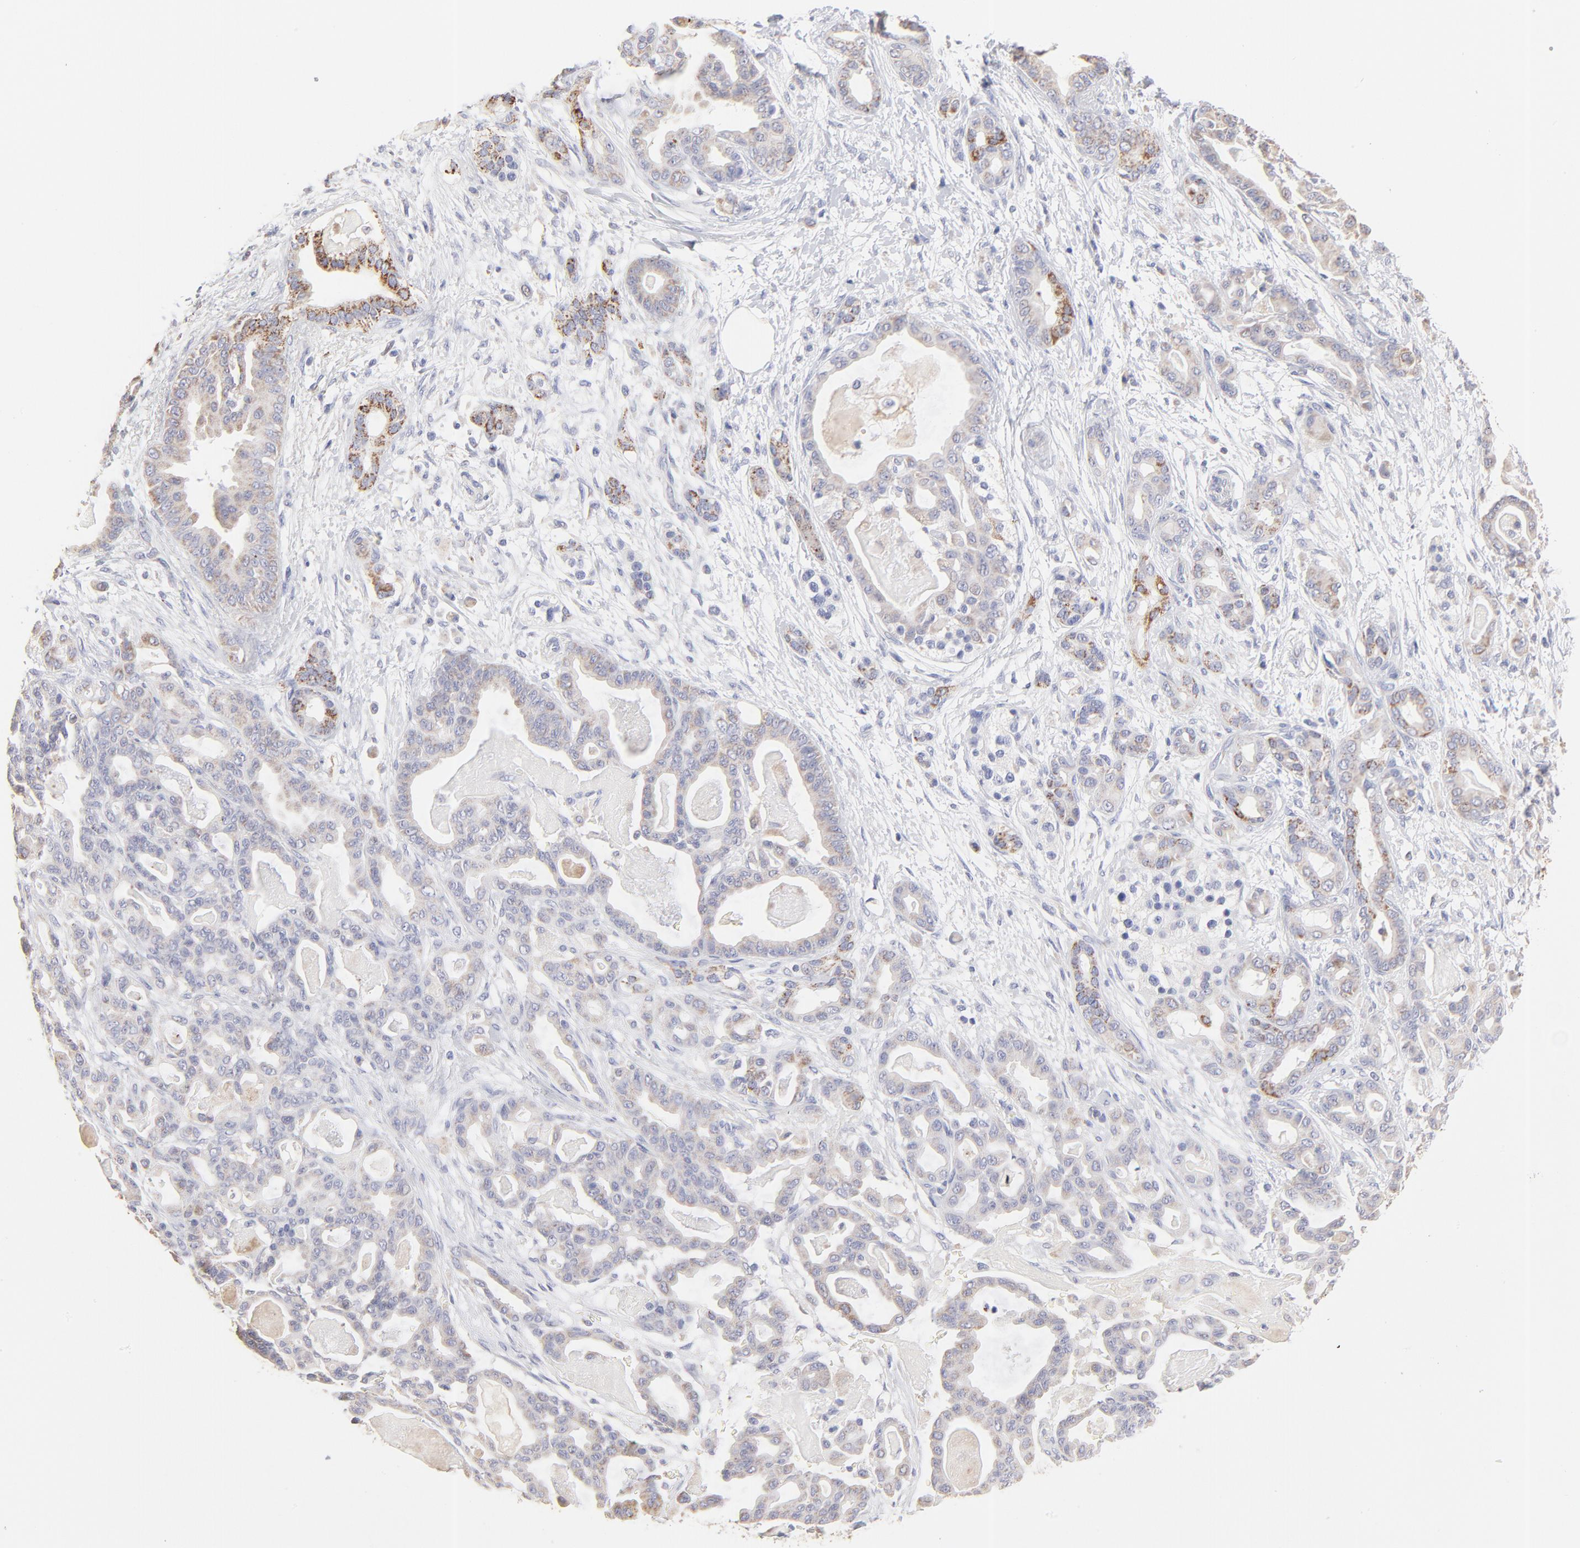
{"staining": {"intensity": "weak", "quantity": ">75%", "location": "cytoplasmic/membranous"}, "tissue": "pancreatic cancer", "cell_type": "Tumor cells", "image_type": "cancer", "snomed": [{"axis": "morphology", "description": "Adenocarcinoma, NOS"}, {"axis": "topography", "description": "Pancreas"}], "caption": "A brown stain highlights weak cytoplasmic/membranous expression of a protein in pancreatic cancer tumor cells.", "gene": "TST", "patient": {"sex": "male", "age": 63}}